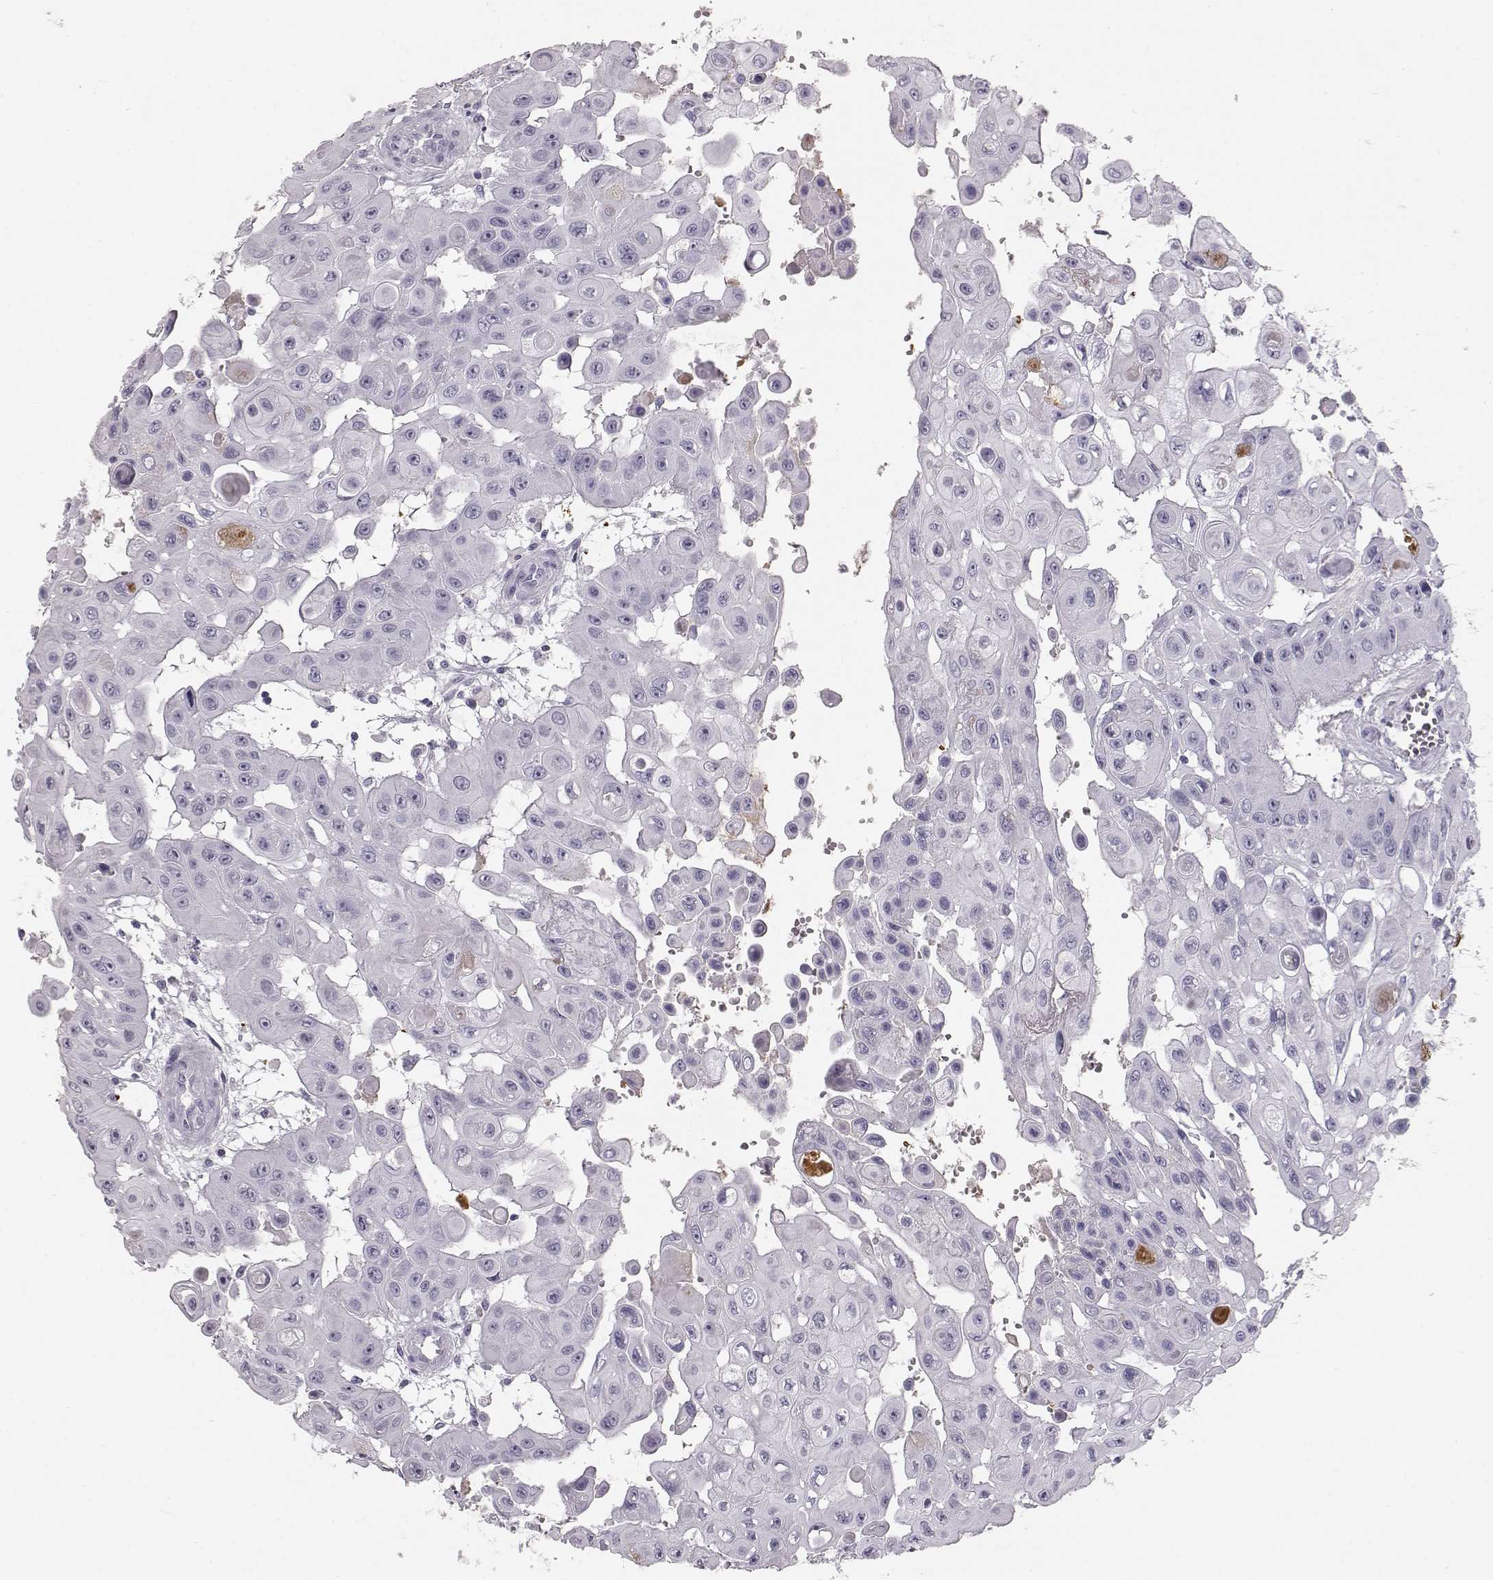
{"staining": {"intensity": "negative", "quantity": "none", "location": "none"}, "tissue": "head and neck cancer", "cell_type": "Tumor cells", "image_type": "cancer", "snomed": [{"axis": "morphology", "description": "Adenocarcinoma, NOS"}, {"axis": "topography", "description": "Head-Neck"}], "caption": "IHC photomicrograph of neoplastic tissue: head and neck adenocarcinoma stained with DAB (3,3'-diaminobenzidine) exhibits no significant protein staining in tumor cells.", "gene": "KRTAP16-1", "patient": {"sex": "male", "age": 73}}